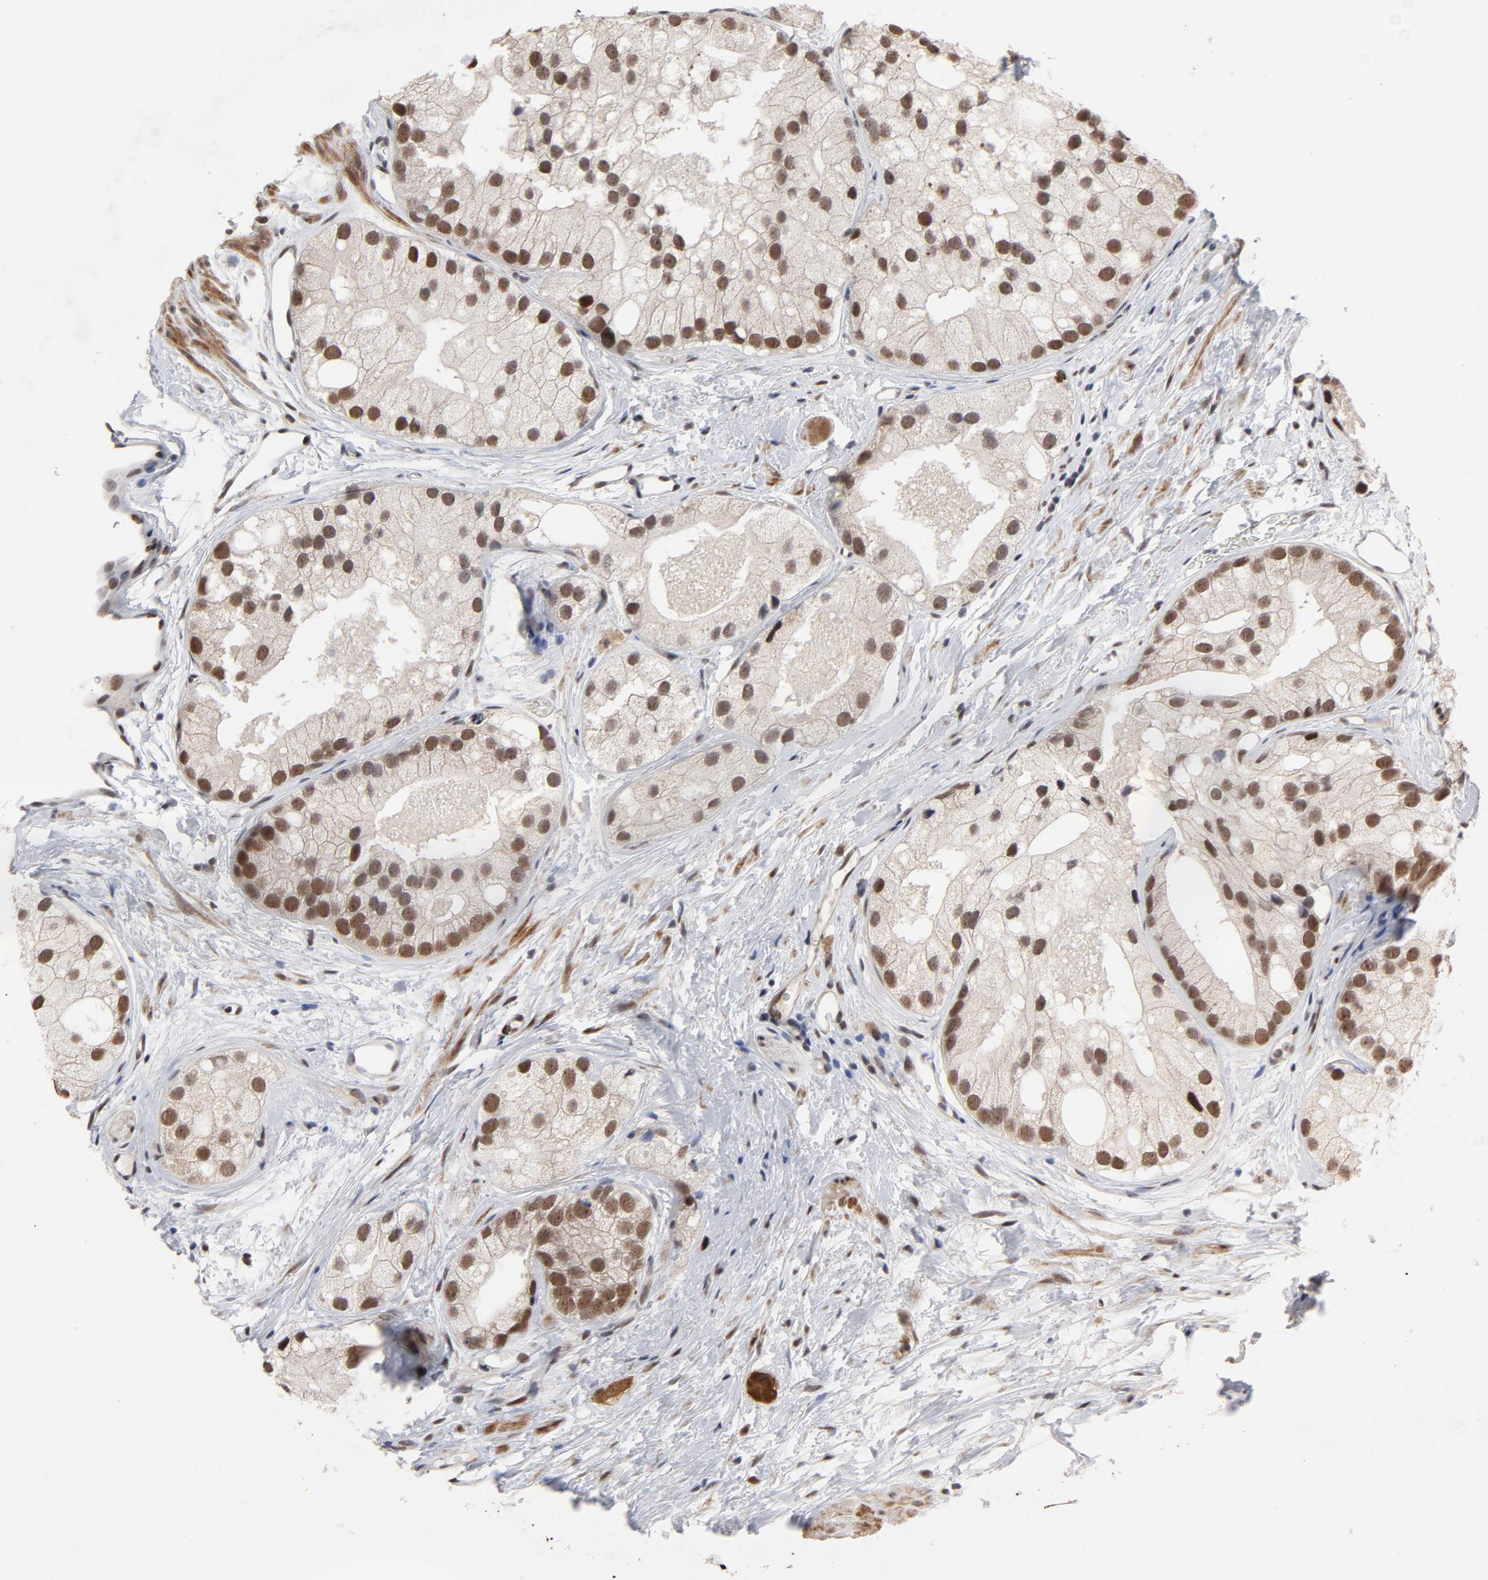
{"staining": {"intensity": "moderate", "quantity": ">75%", "location": "nuclear"}, "tissue": "prostate cancer", "cell_type": "Tumor cells", "image_type": "cancer", "snomed": [{"axis": "morphology", "description": "Adenocarcinoma, Low grade"}, {"axis": "topography", "description": "Prostate"}], "caption": "This image shows immunohistochemistry (IHC) staining of human low-grade adenocarcinoma (prostate), with medium moderate nuclear expression in about >75% of tumor cells.", "gene": "ZKSCAN8", "patient": {"sex": "male", "age": 69}}